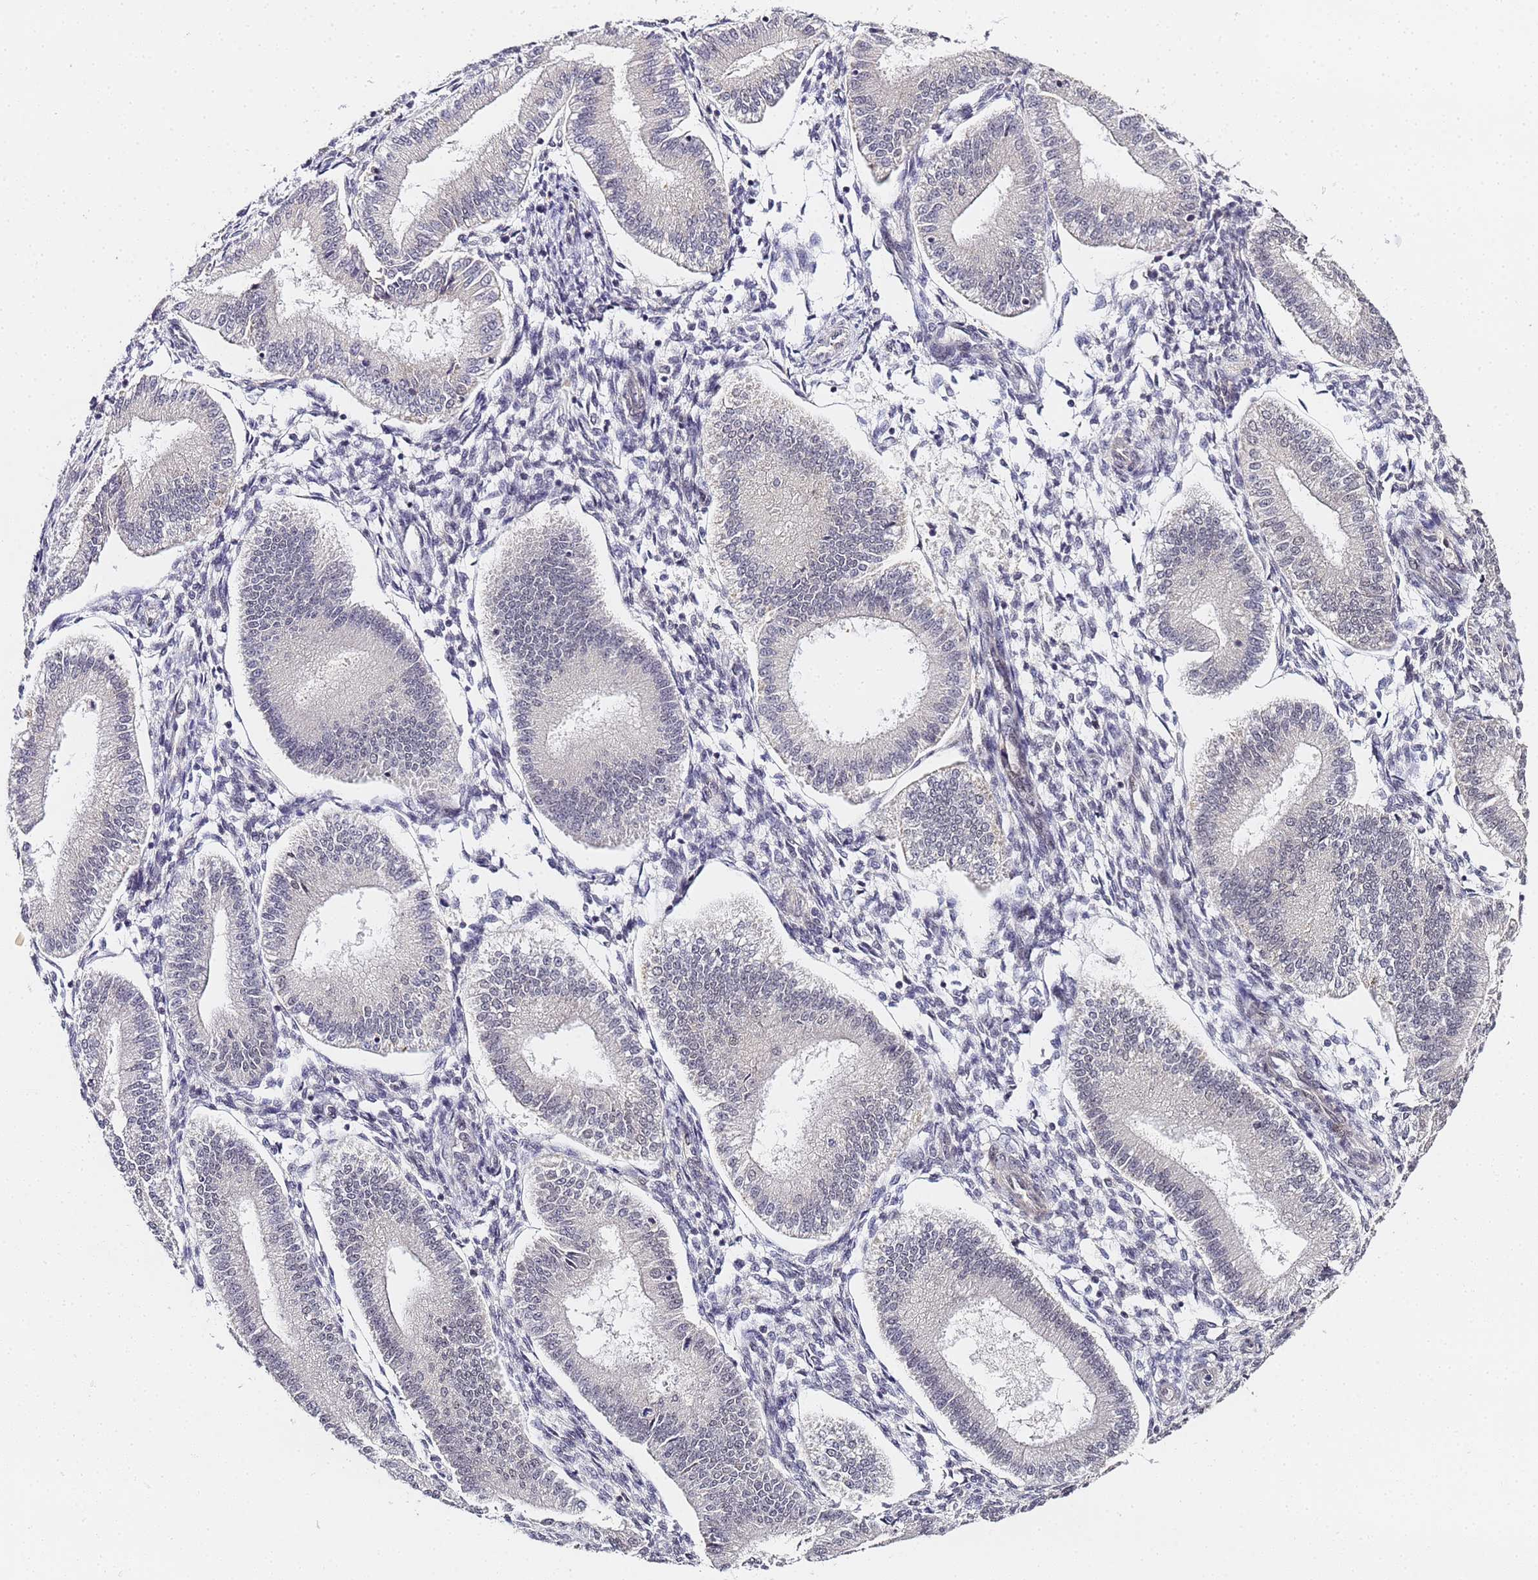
{"staining": {"intensity": "negative", "quantity": "none", "location": "none"}, "tissue": "endometrium", "cell_type": "Cells in endometrial stroma", "image_type": "normal", "snomed": [{"axis": "morphology", "description": "Normal tissue, NOS"}, {"axis": "topography", "description": "Endometrium"}], "caption": "Cells in endometrial stroma show no significant protein expression in normal endometrium. (Brightfield microscopy of DAB immunohistochemistry (IHC) at high magnification).", "gene": "LSM3", "patient": {"sex": "female", "age": 39}}